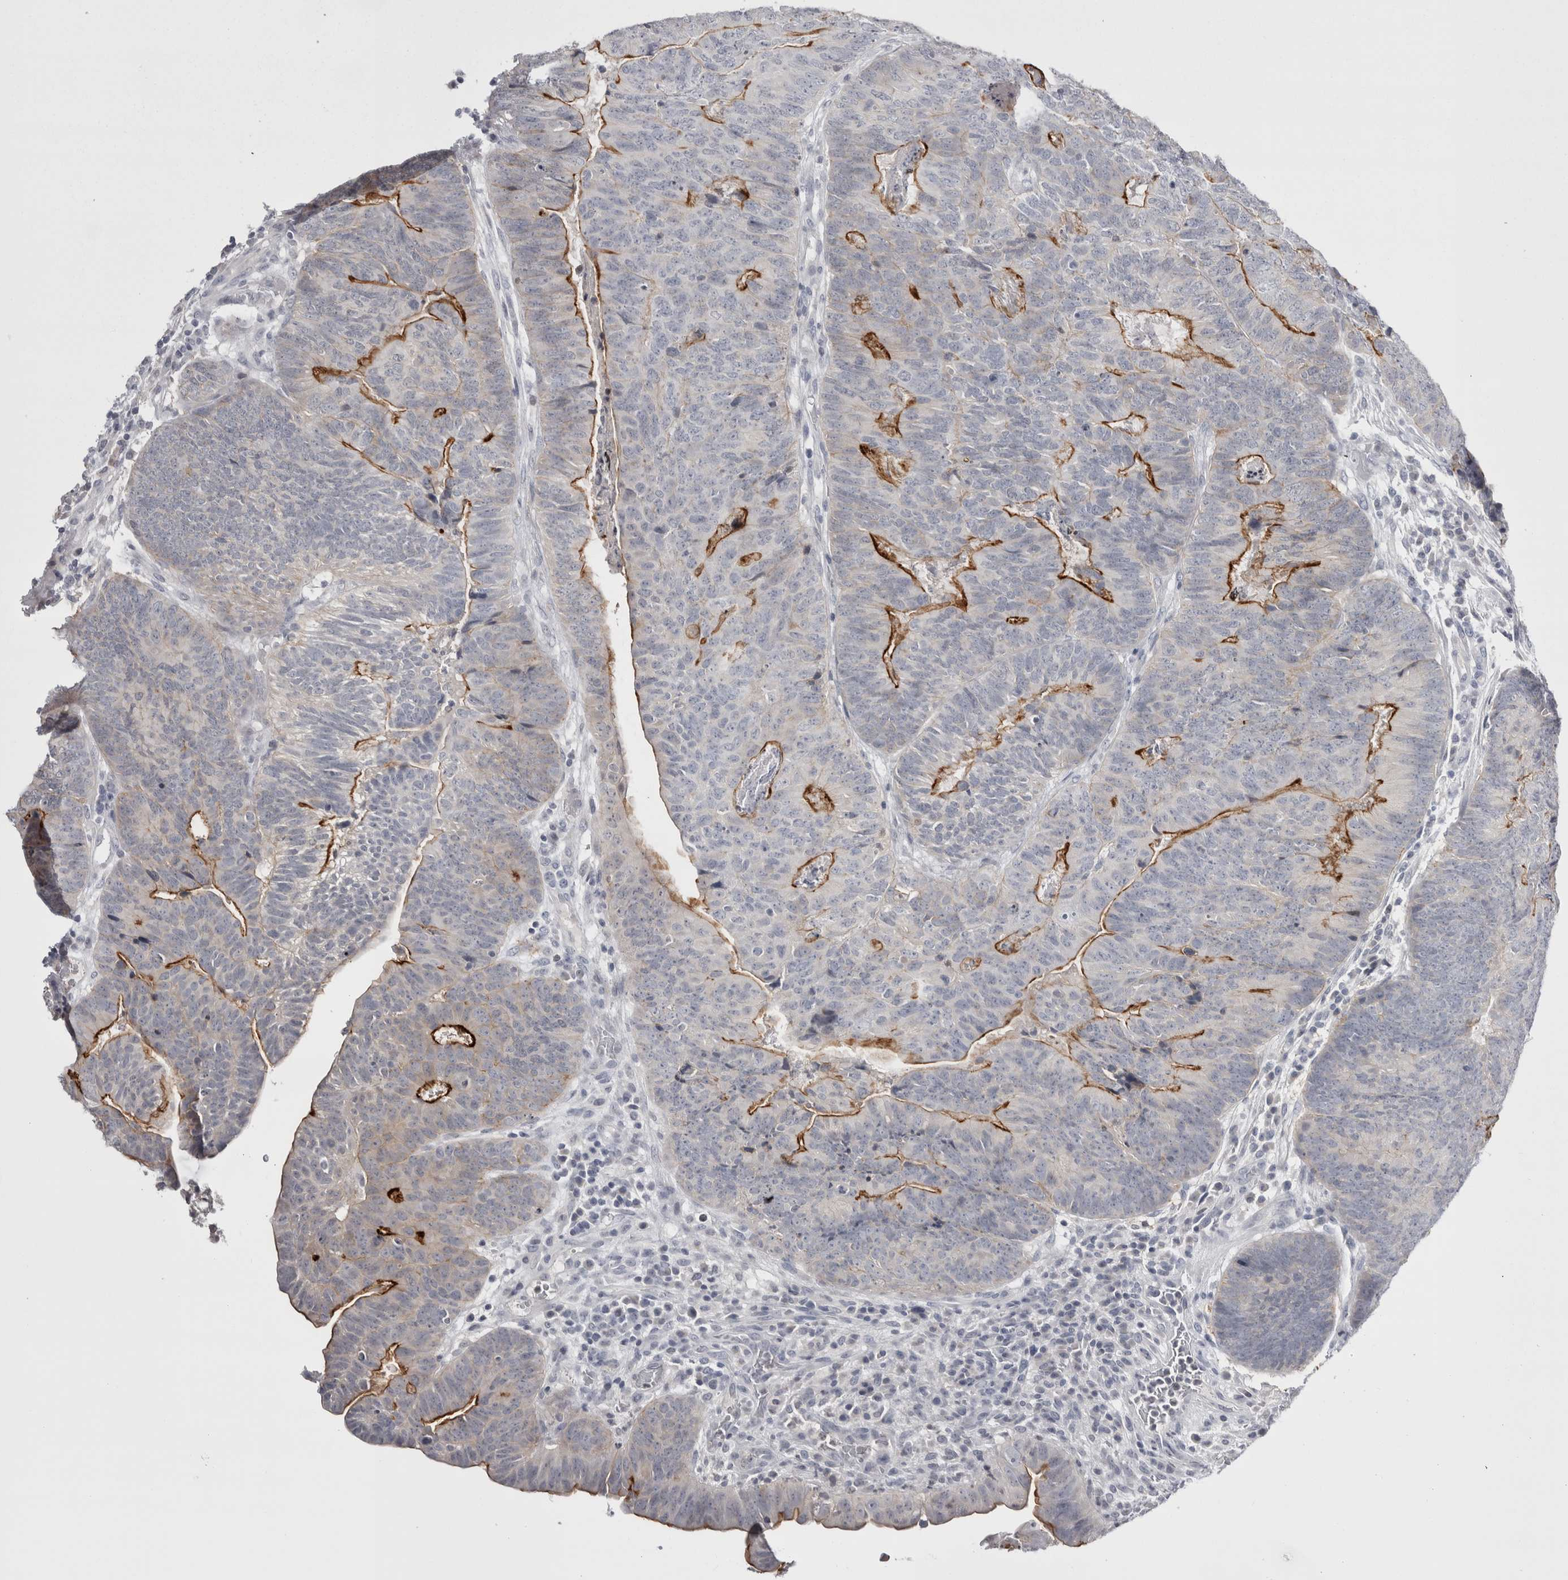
{"staining": {"intensity": "moderate", "quantity": "25%-75%", "location": "cytoplasmic/membranous"}, "tissue": "colorectal cancer", "cell_type": "Tumor cells", "image_type": "cancer", "snomed": [{"axis": "morphology", "description": "Adenocarcinoma, NOS"}, {"axis": "topography", "description": "Colon"}], "caption": "An immunohistochemistry (IHC) photomicrograph of tumor tissue is shown. Protein staining in brown highlights moderate cytoplasmic/membranous positivity in colorectal cancer within tumor cells. (Brightfield microscopy of DAB IHC at high magnification).", "gene": "FNDC8", "patient": {"sex": "female", "age": 67}}